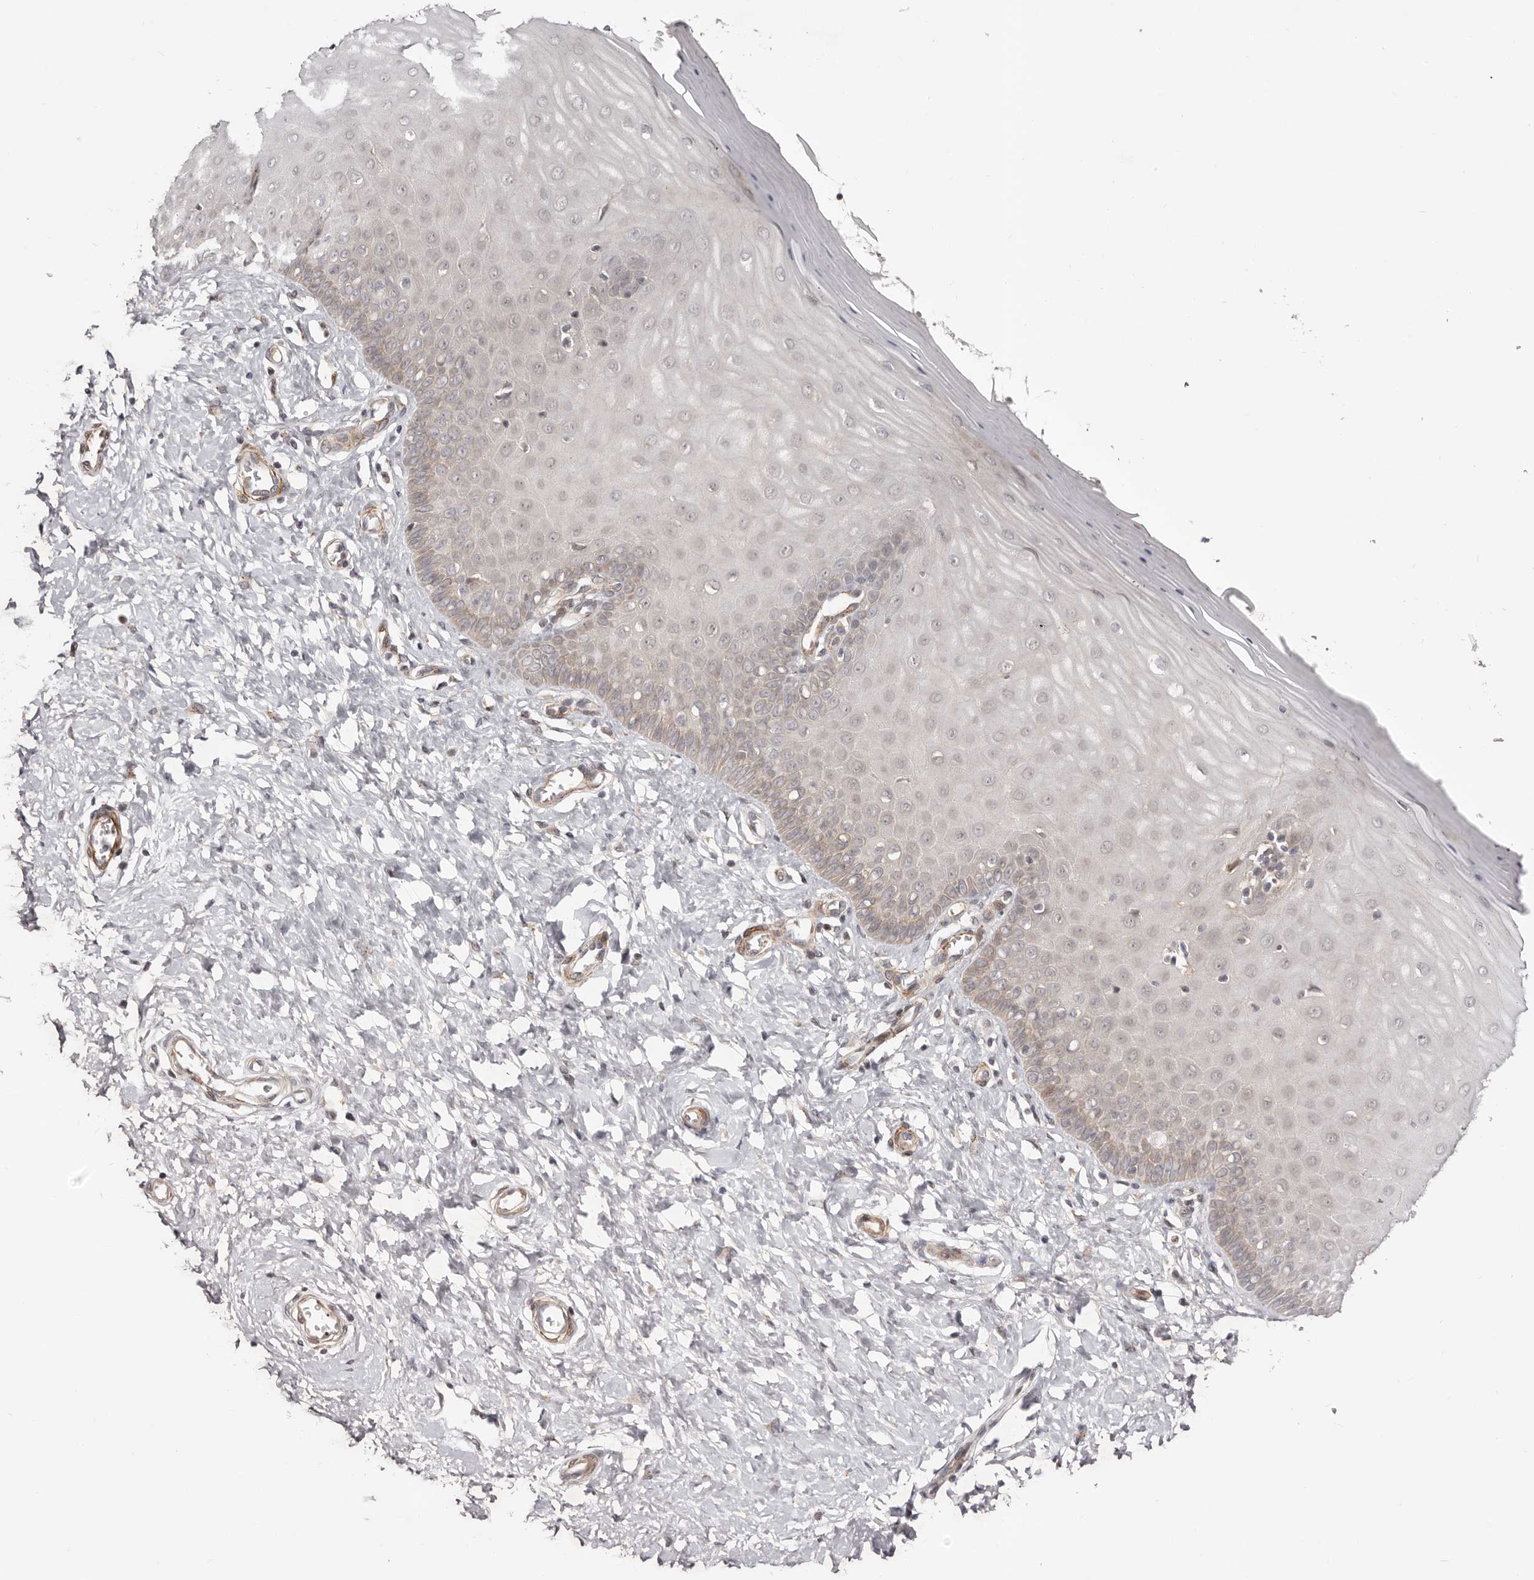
{"staining": {"intensity": "weak", "quantity": "25%-75%", "location": "cytoplasmic/membranous"}, "tissue": "cervix", "cell_type": "Glandular cells", "image_type": "normal", "snomed": [{"axis": "morphology", "description": "Normal tissue, NOS"}, {"axis": "topography", "description": "Cervix"}], "caption": "Cervix stained with a brown dye reveals weak cytoplasmic/membranous positive staining in approximately 25%-75% of glandular cells.", "gene": "MICAL2", "patient": {"sex": "female", "age": 55}}